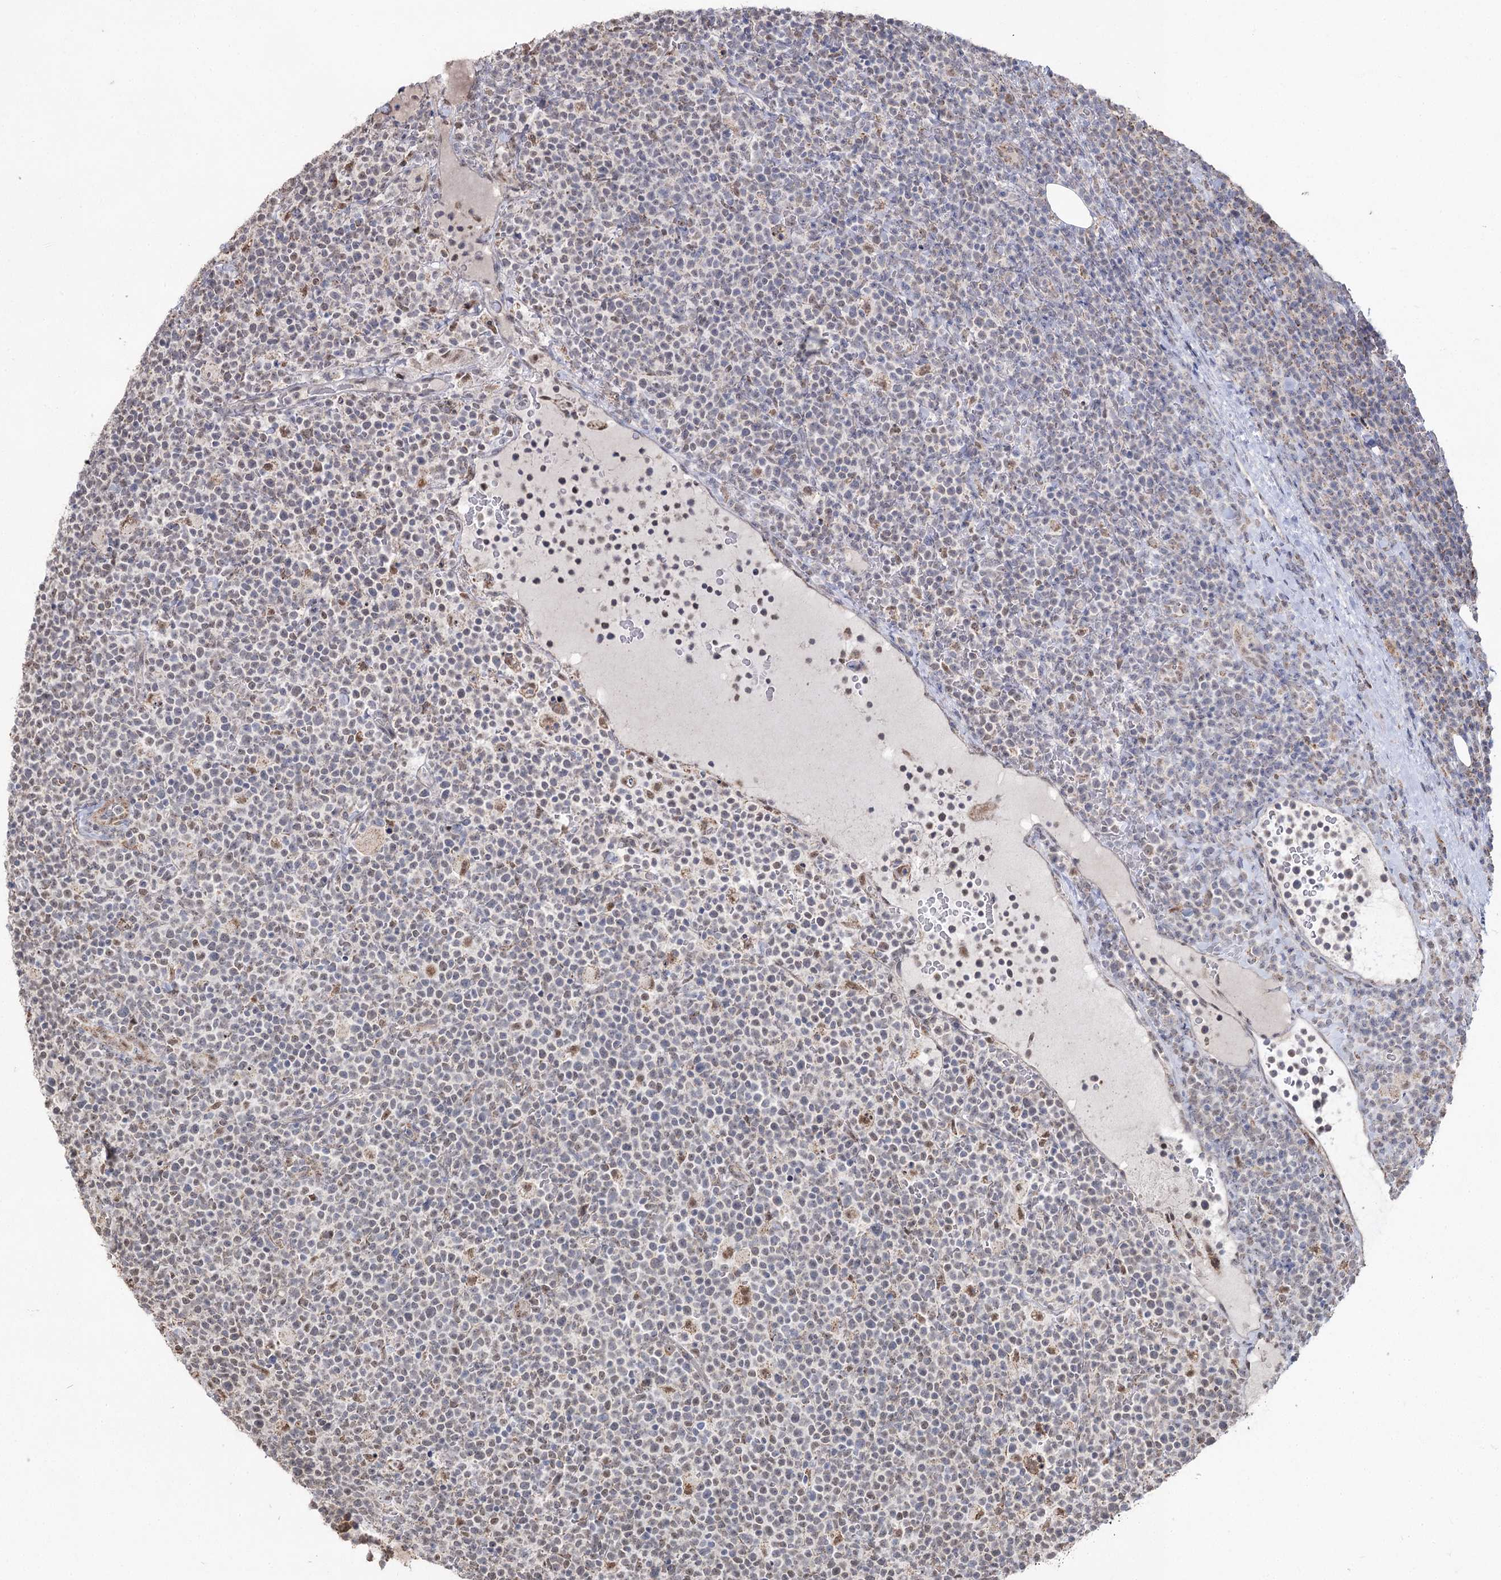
{"staining": {"intensity": "weak", "quantity": "<25%", "location": "nuclear"}, "tissue": "lymphoma", "cell_type": "Tumor cells", "image_type": "cancer", "snomed": [{"axis": "morphology", "description": "Malignant lymphoma, non-Hodgkin's type, High grade"}, {"axis": "topography", "description": "Lymph node"}], "caption": "This micrograph is of malignant lymphoma, non-Hodgkin's type (high-grade) stained with immunohistochemistry to label a protein in brown with the nuclei are counter-stained blue. There is no staining in tumor cells.", "gene": "RUFY4", "patient": {"sex": "male", "age": 61}}